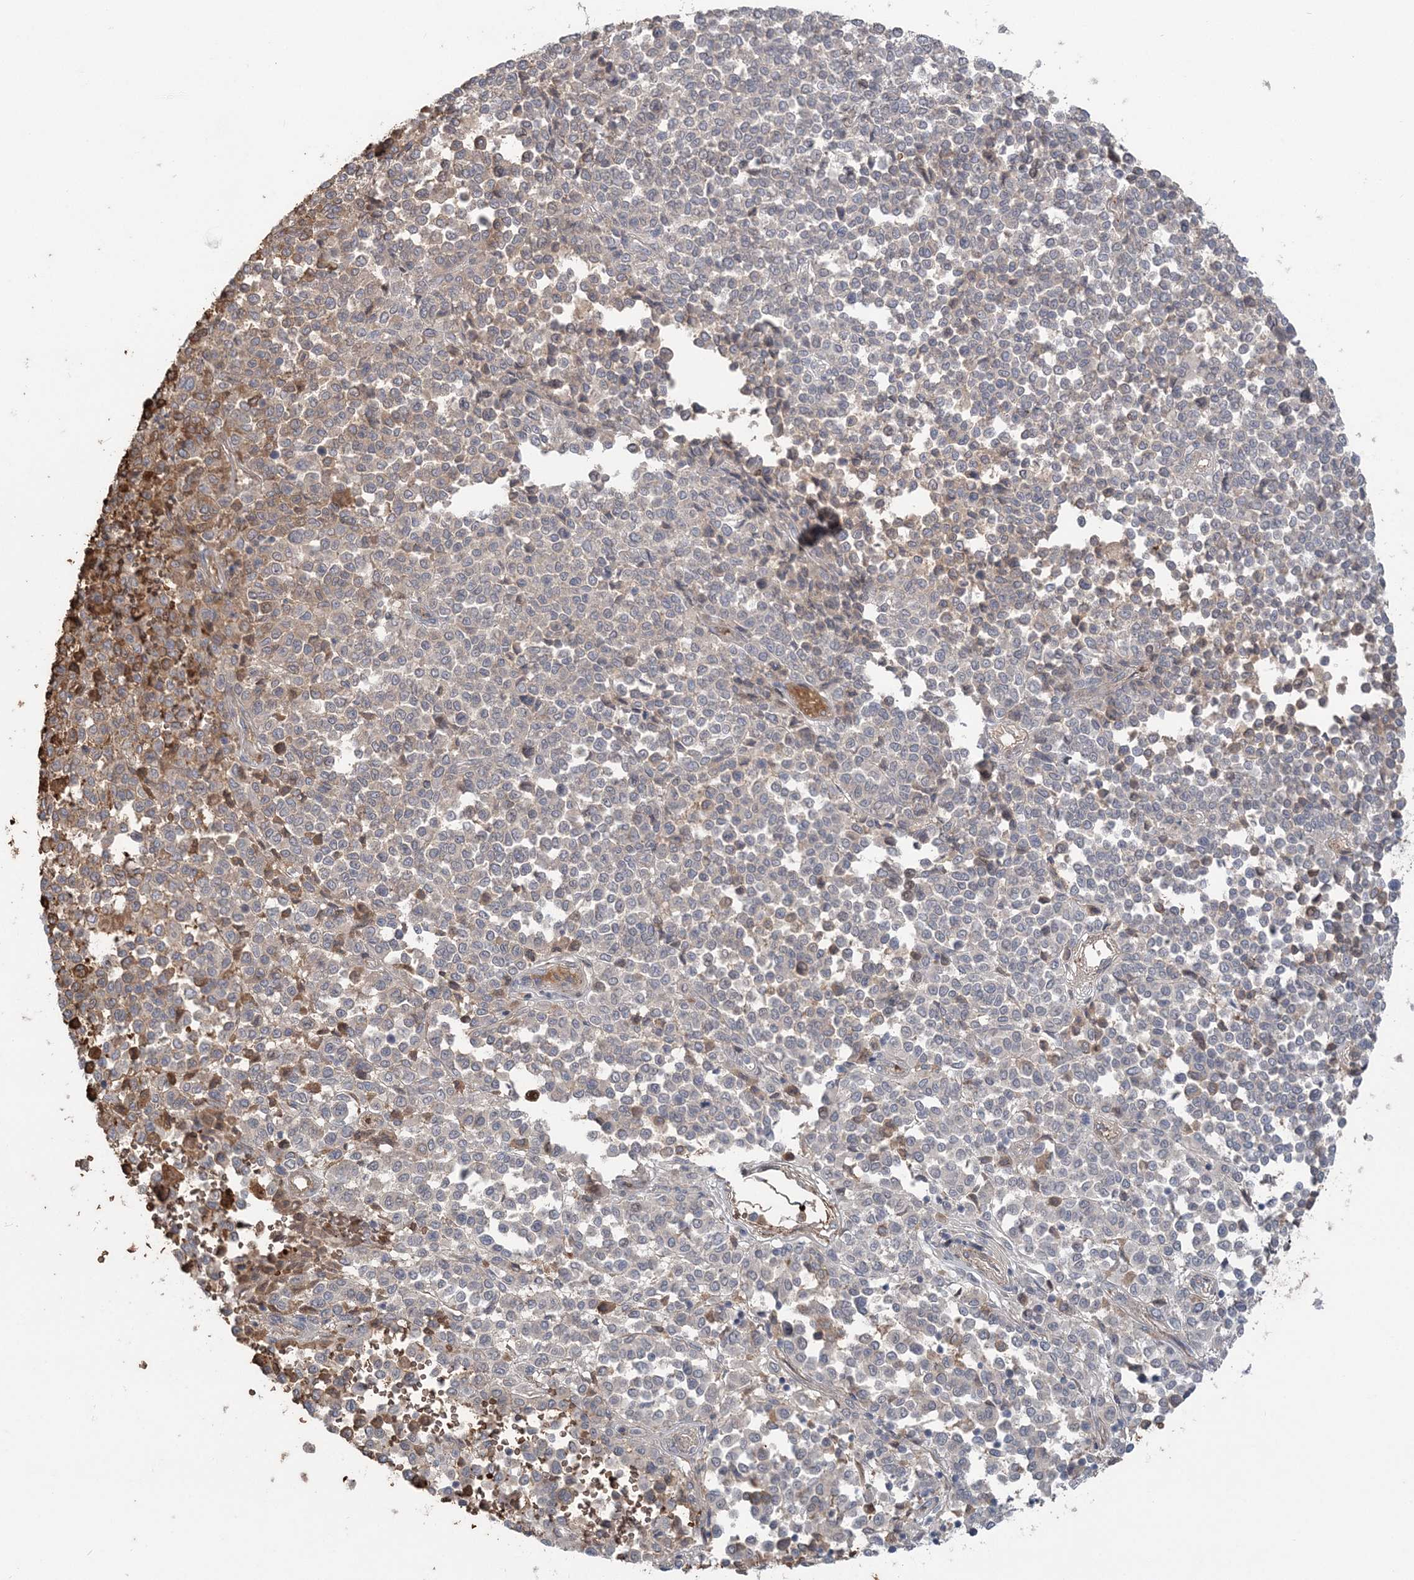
{"staining": {"intensity": "negative", "quantity": "none", "location": "none"}, "tissue": "melanoma", "cell_type": "Tumor cells", "image_type": "cancer", "snomed": [{"axis": "morphology", "description": "Malignant melanoma, Metastatic site"}, {"axis": "topography", "description": "Pancreas"}], "caption": "The photomicrograph exhibits no staining of tumor cells in melanoma.", "gene": "SERINC1", "patient": {"sex": "female", "age": 30}}